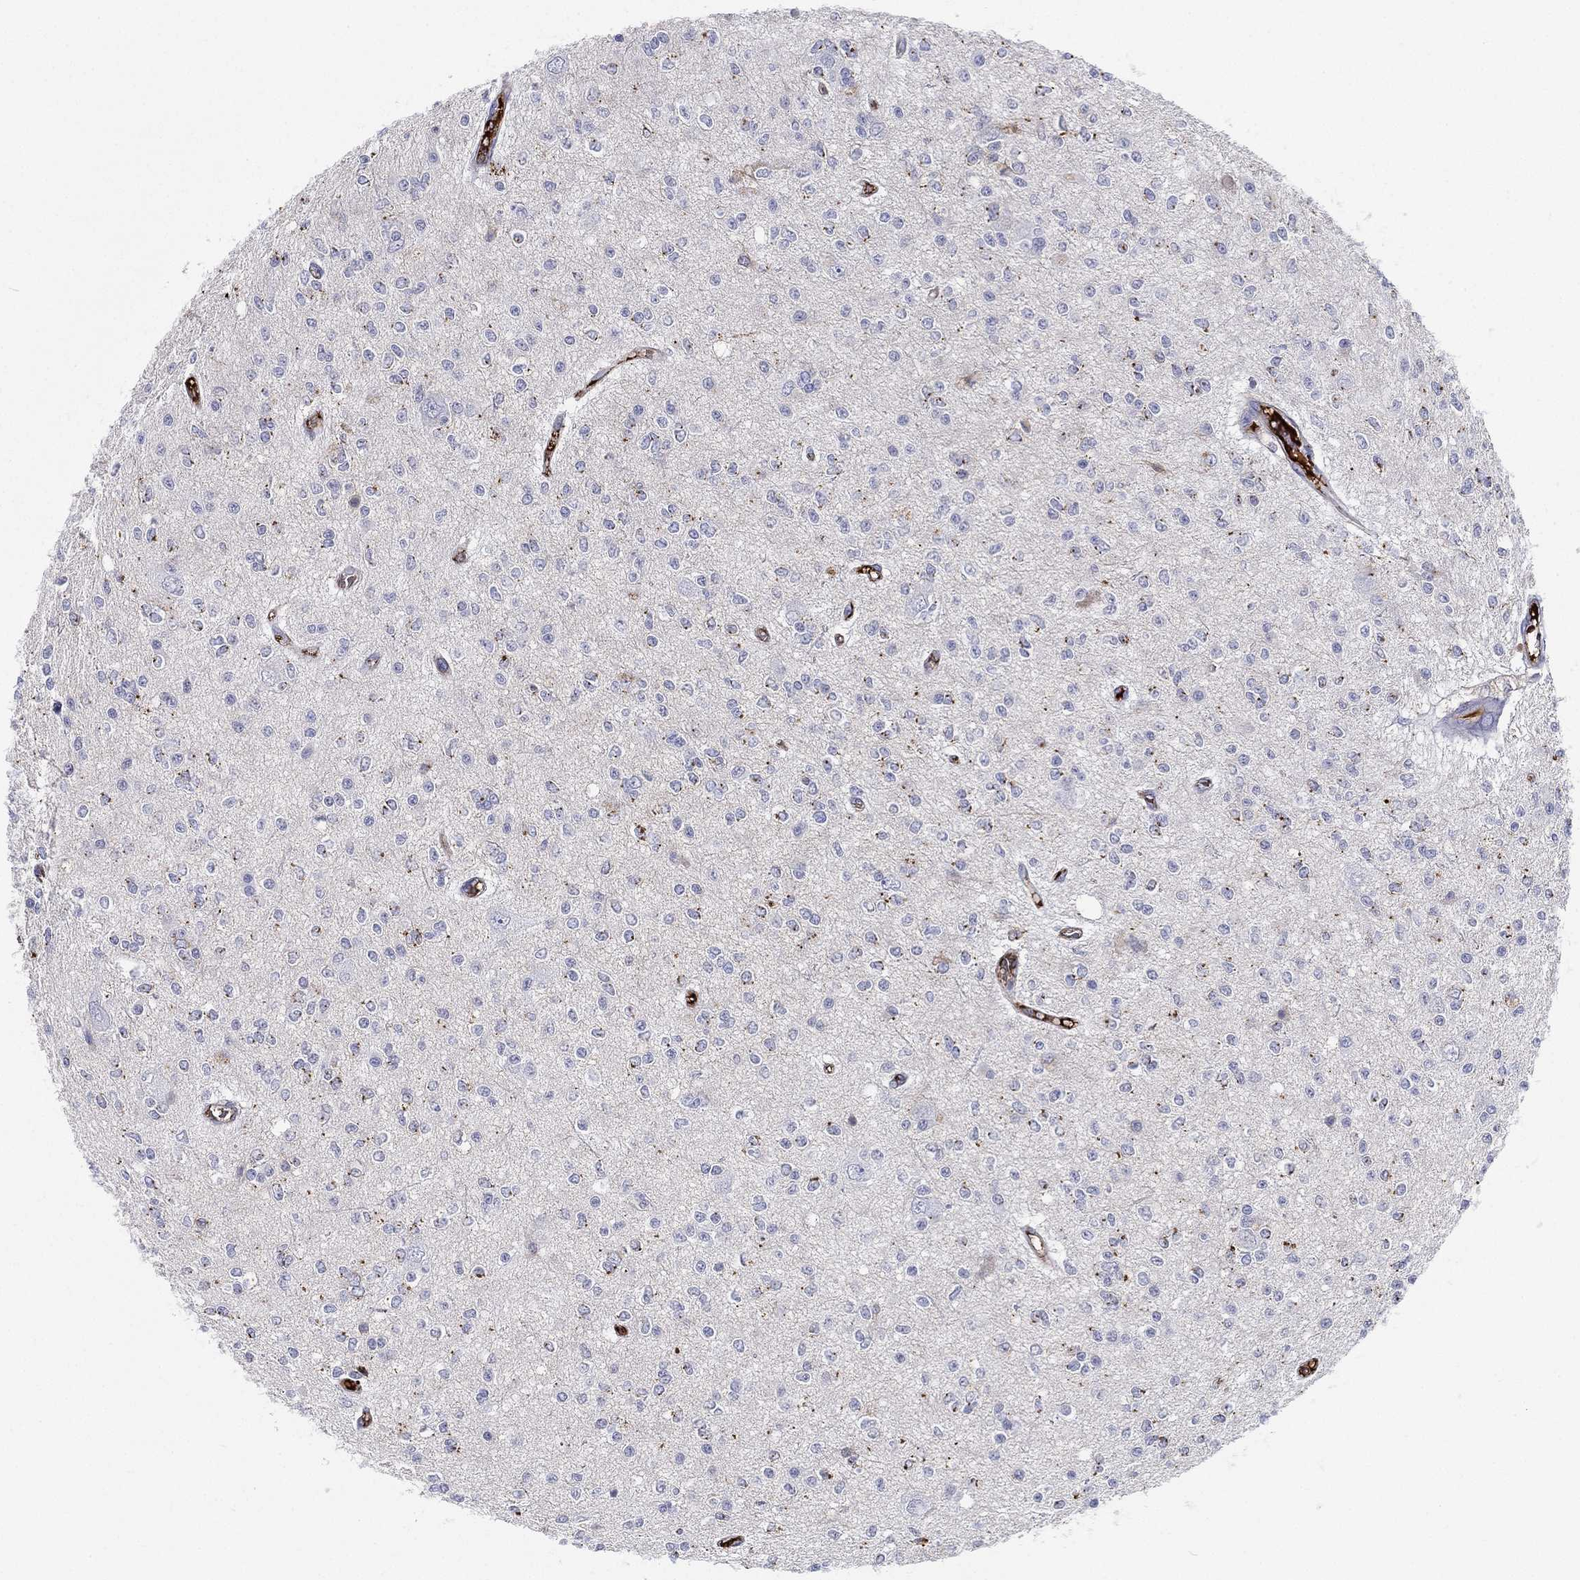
{"staining": {"intensity": "negative", "quantity": "none", "location": "none"}, "tissue": "glioma", "cell_type": "Tumor cells", "image_type": "cancer", "snomed": [{"axis": "morphology", "description": "Glioma, malignant, Low grade"}, {"axis": "topography", "description": "Brain"}], "caption": "Malignant low-grade glioma was stained to show a protein in brown. There is no significant expression in tumor cells. (DAB (3,3'-diaminobenzidine) immunohistochemistry with hematoxylin counter stain).", "gene": "IFNB1", "patient": {"sex": "male", "age": 67}}